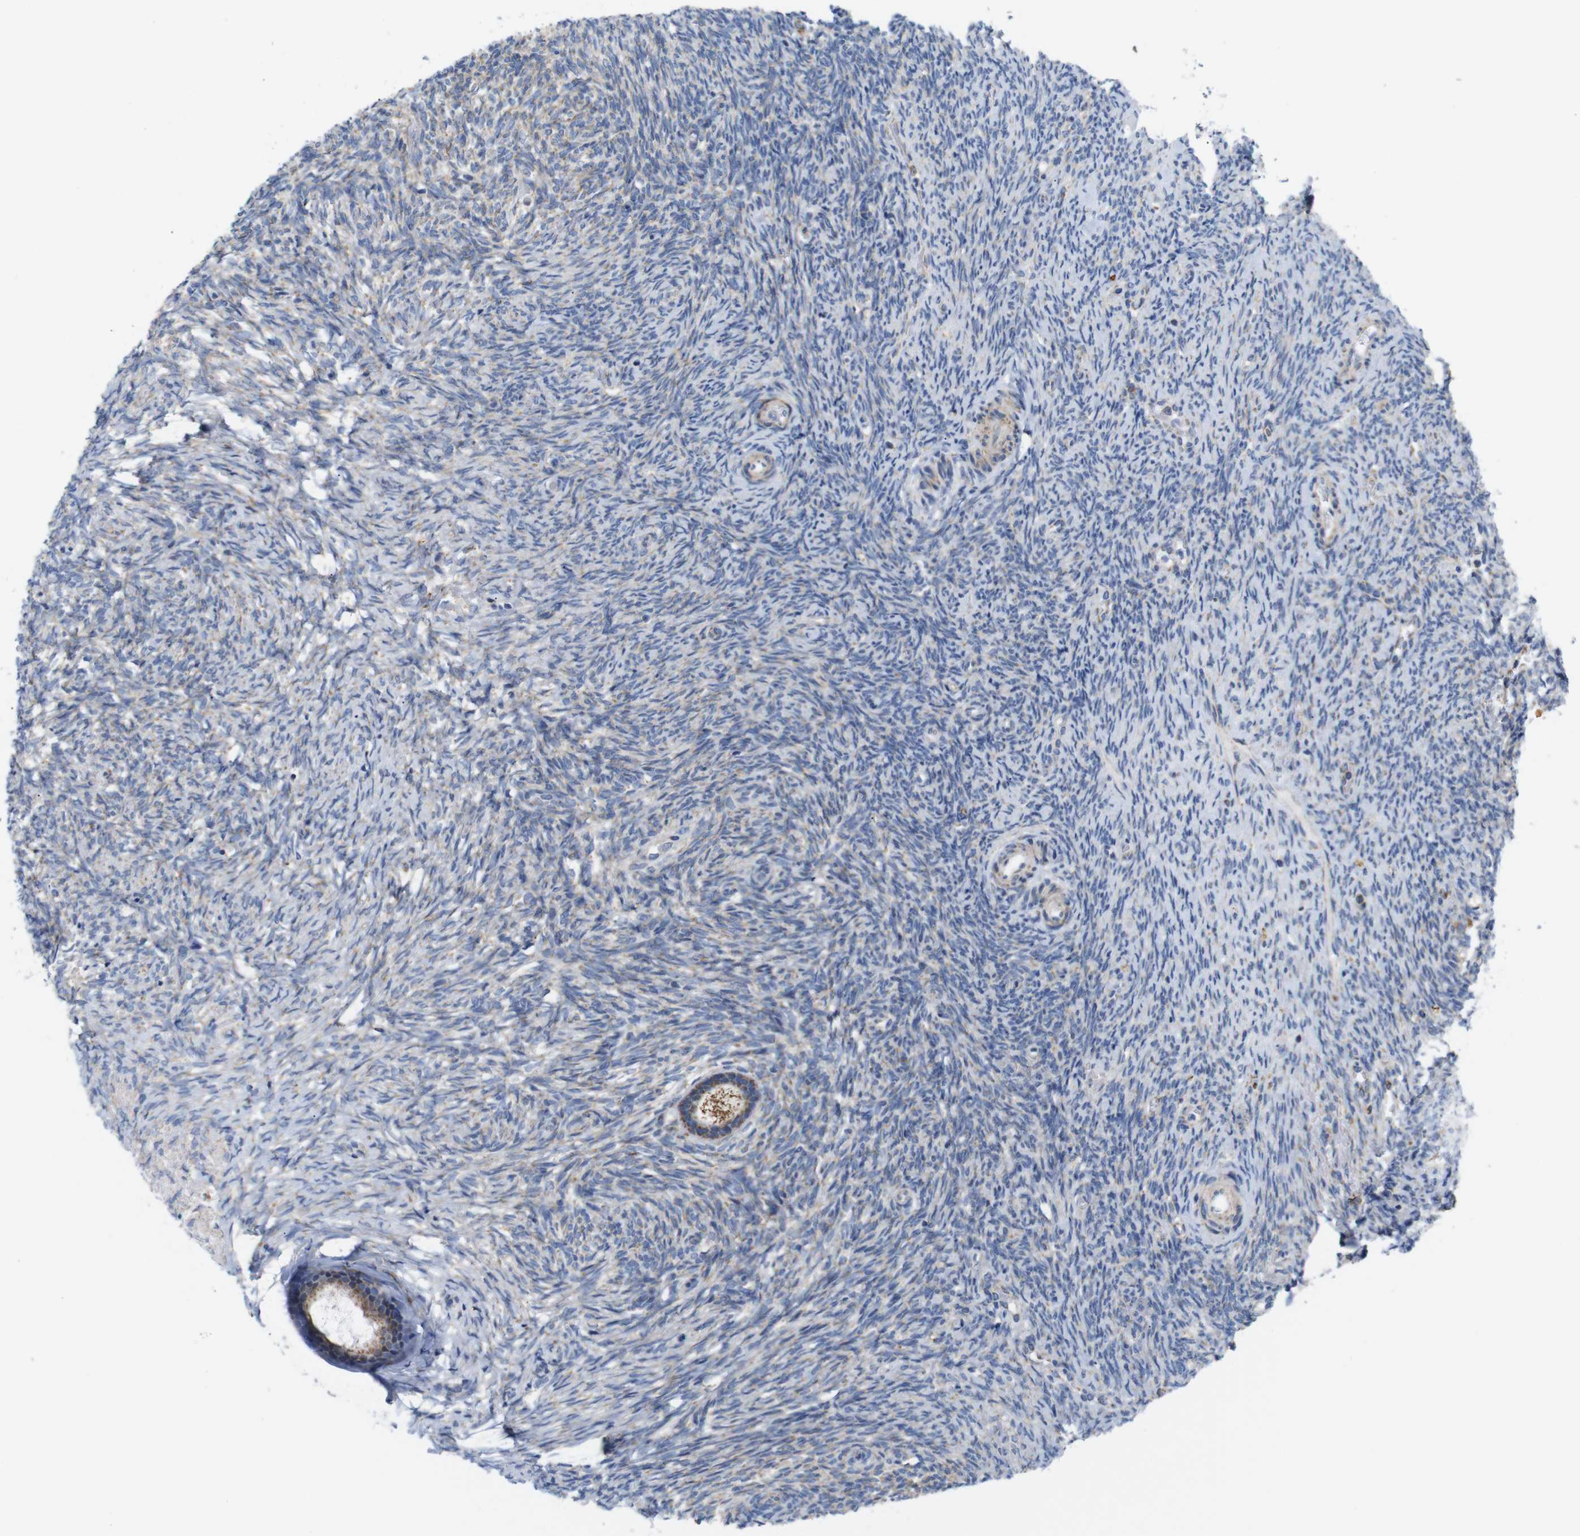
{"staining": {"intensity": "strong", "quantity": ">75%", "location": "cytoplasmic/membranous"}, "tissue": "ovary", "cell_type": "Follicle cells", "image_type": "normal", "snomed": [{"axis": "morphology", "description": "Normal tissue, NOS"}, {"axis": "topography", "description": "Ovary"}], "caption": "This is a photomicrograph of immunohistochemistry staining of benign ovary, which shows strong expression in the cytoplasmic/membranous of follicle cells.", "gene": "FAM171B", "patient": {"sex": "female", "age": 41}}